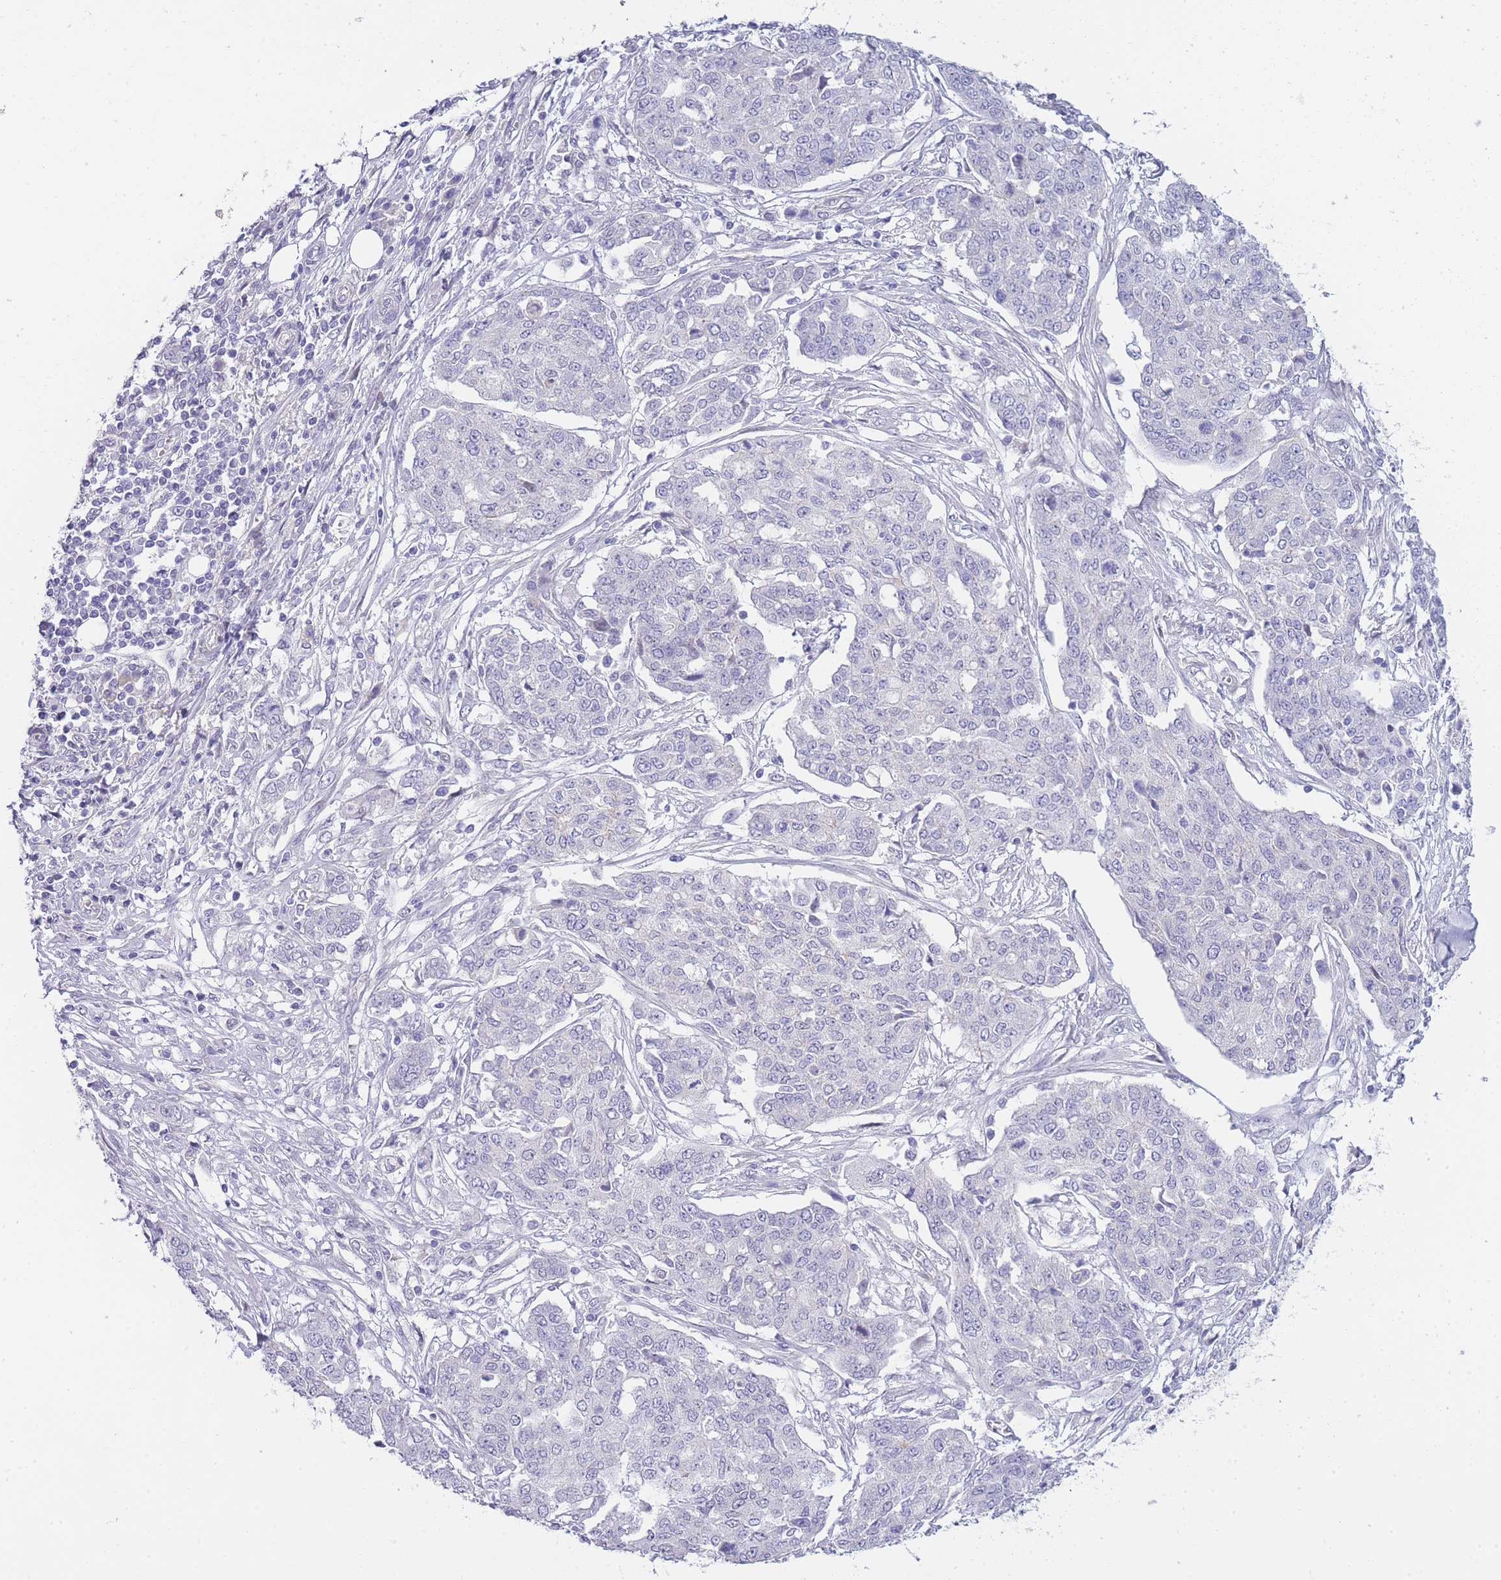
{"staining": {"intensity": "negative", "quantity": "none", "location": "none"}, "tissue": "ovarian cancer", "cell_type": "Tumor cells", "image_type": "cancer", "snomed": [{"axis": "morphology", "description": "Cystadenocarcinoma, serous, NOS"}, {"axis": "topography", "description": "Soft tissue"}, {"axis": "topography", "description": "Ovary"}], "caption": "Immunohistochemistry micrograph of neoplastic tissue: ovarian cancer stained with DAB displays no significant protein expression in tumor cells.", "gene": "PRR23B", "patient": {"sex": "female", "age": 57}}